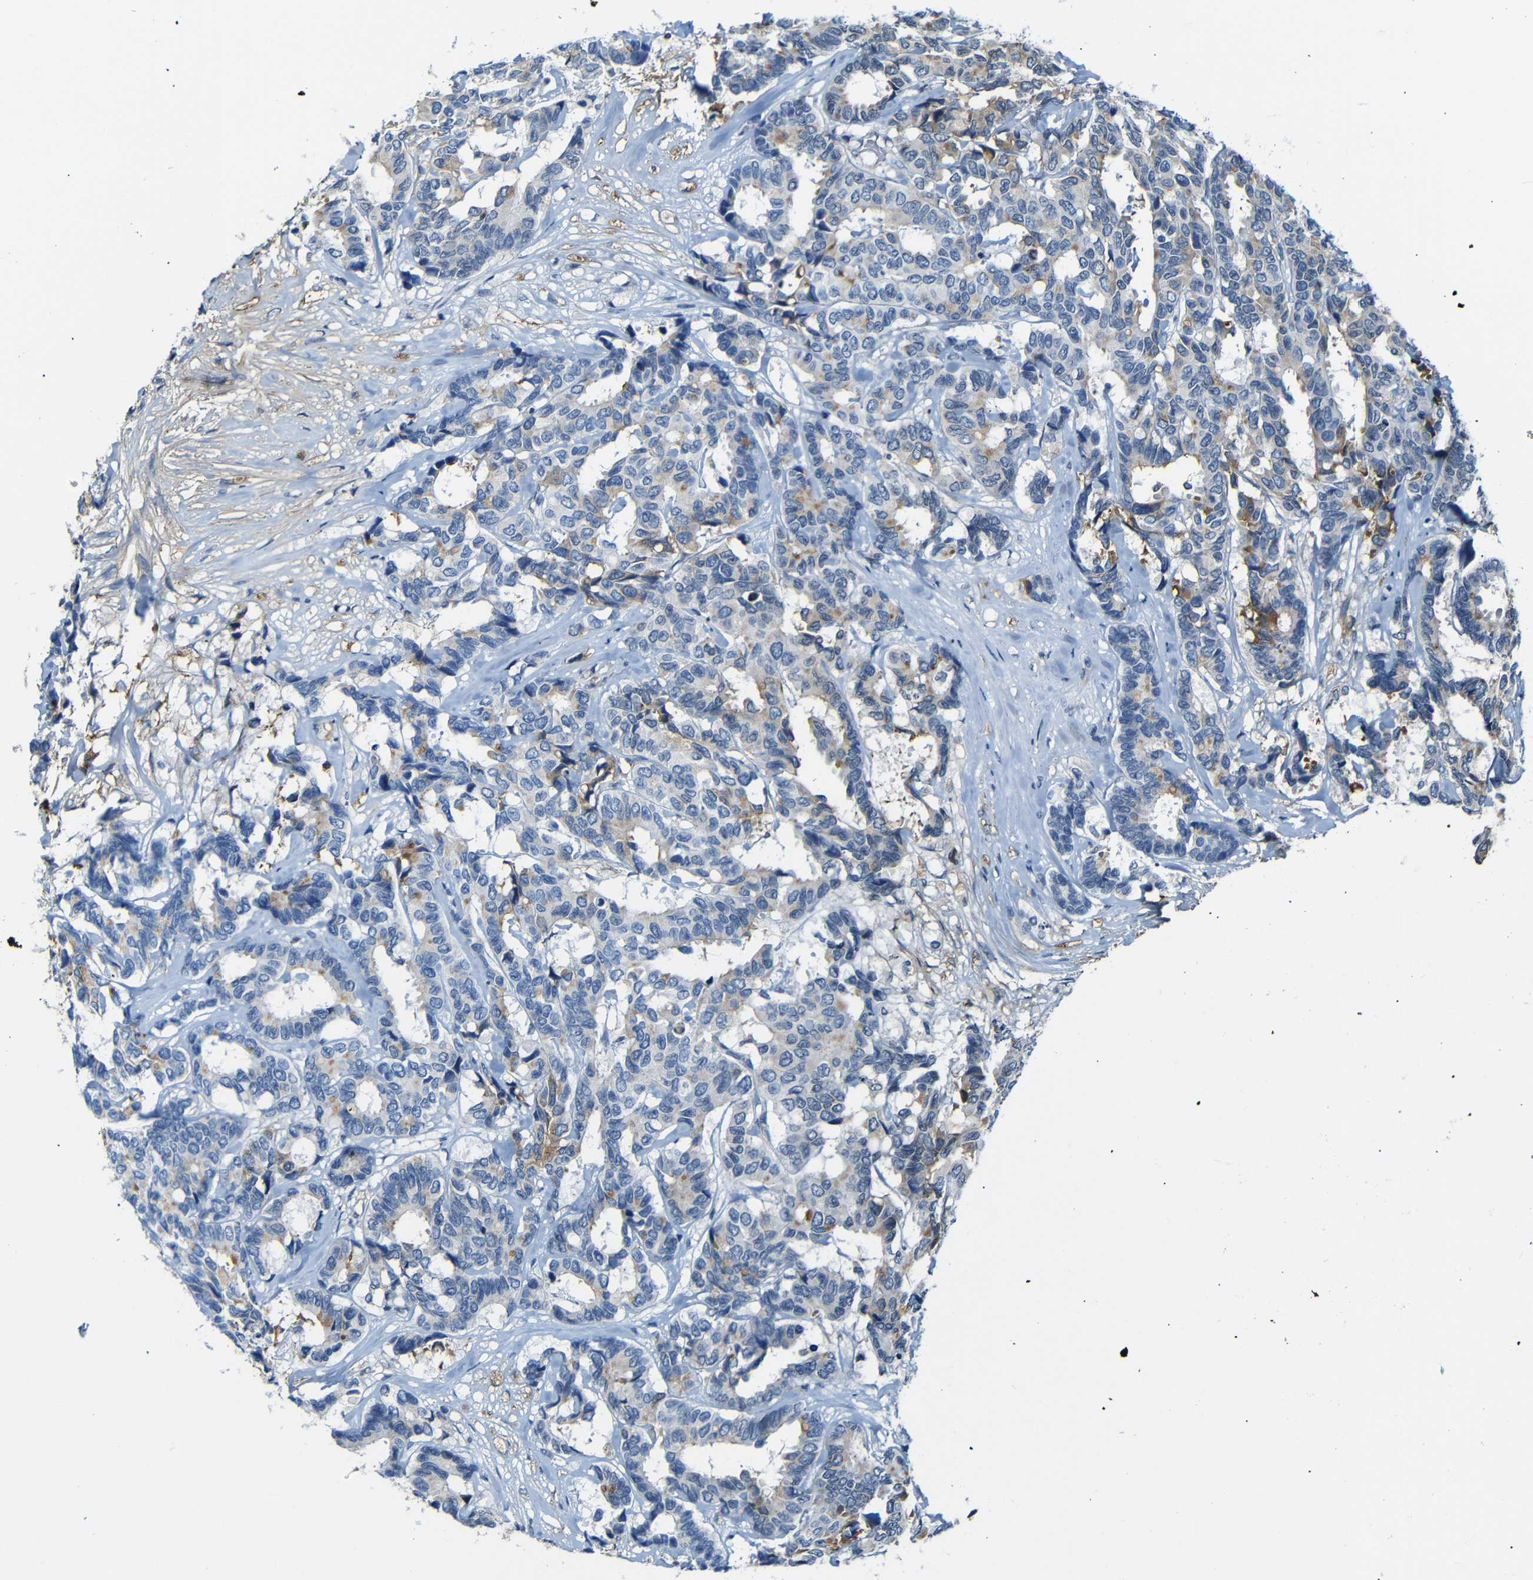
{"staining": {"intensity": "moderate", "quantity": "25%-75%", "location": "cytoplasmic/membranous"}, "tissue": "breast cancer", "cell_type": "Tumor cells", "image_type": "cancer", "snomed": [{"axis": "morphology", "description": "Duct carcinoma"}, {"axis": "topography", "description": "Breast"}], "caption": "Breast infiltrating ductal carcinoma stained with immunohistochemistry (IHC) shows moderate cytoplasmic/membranous staining in approximately 25%-75% of tumor cells.", "gene": "SERPINA1", "patient": {"sex": "female", "age": 87}}